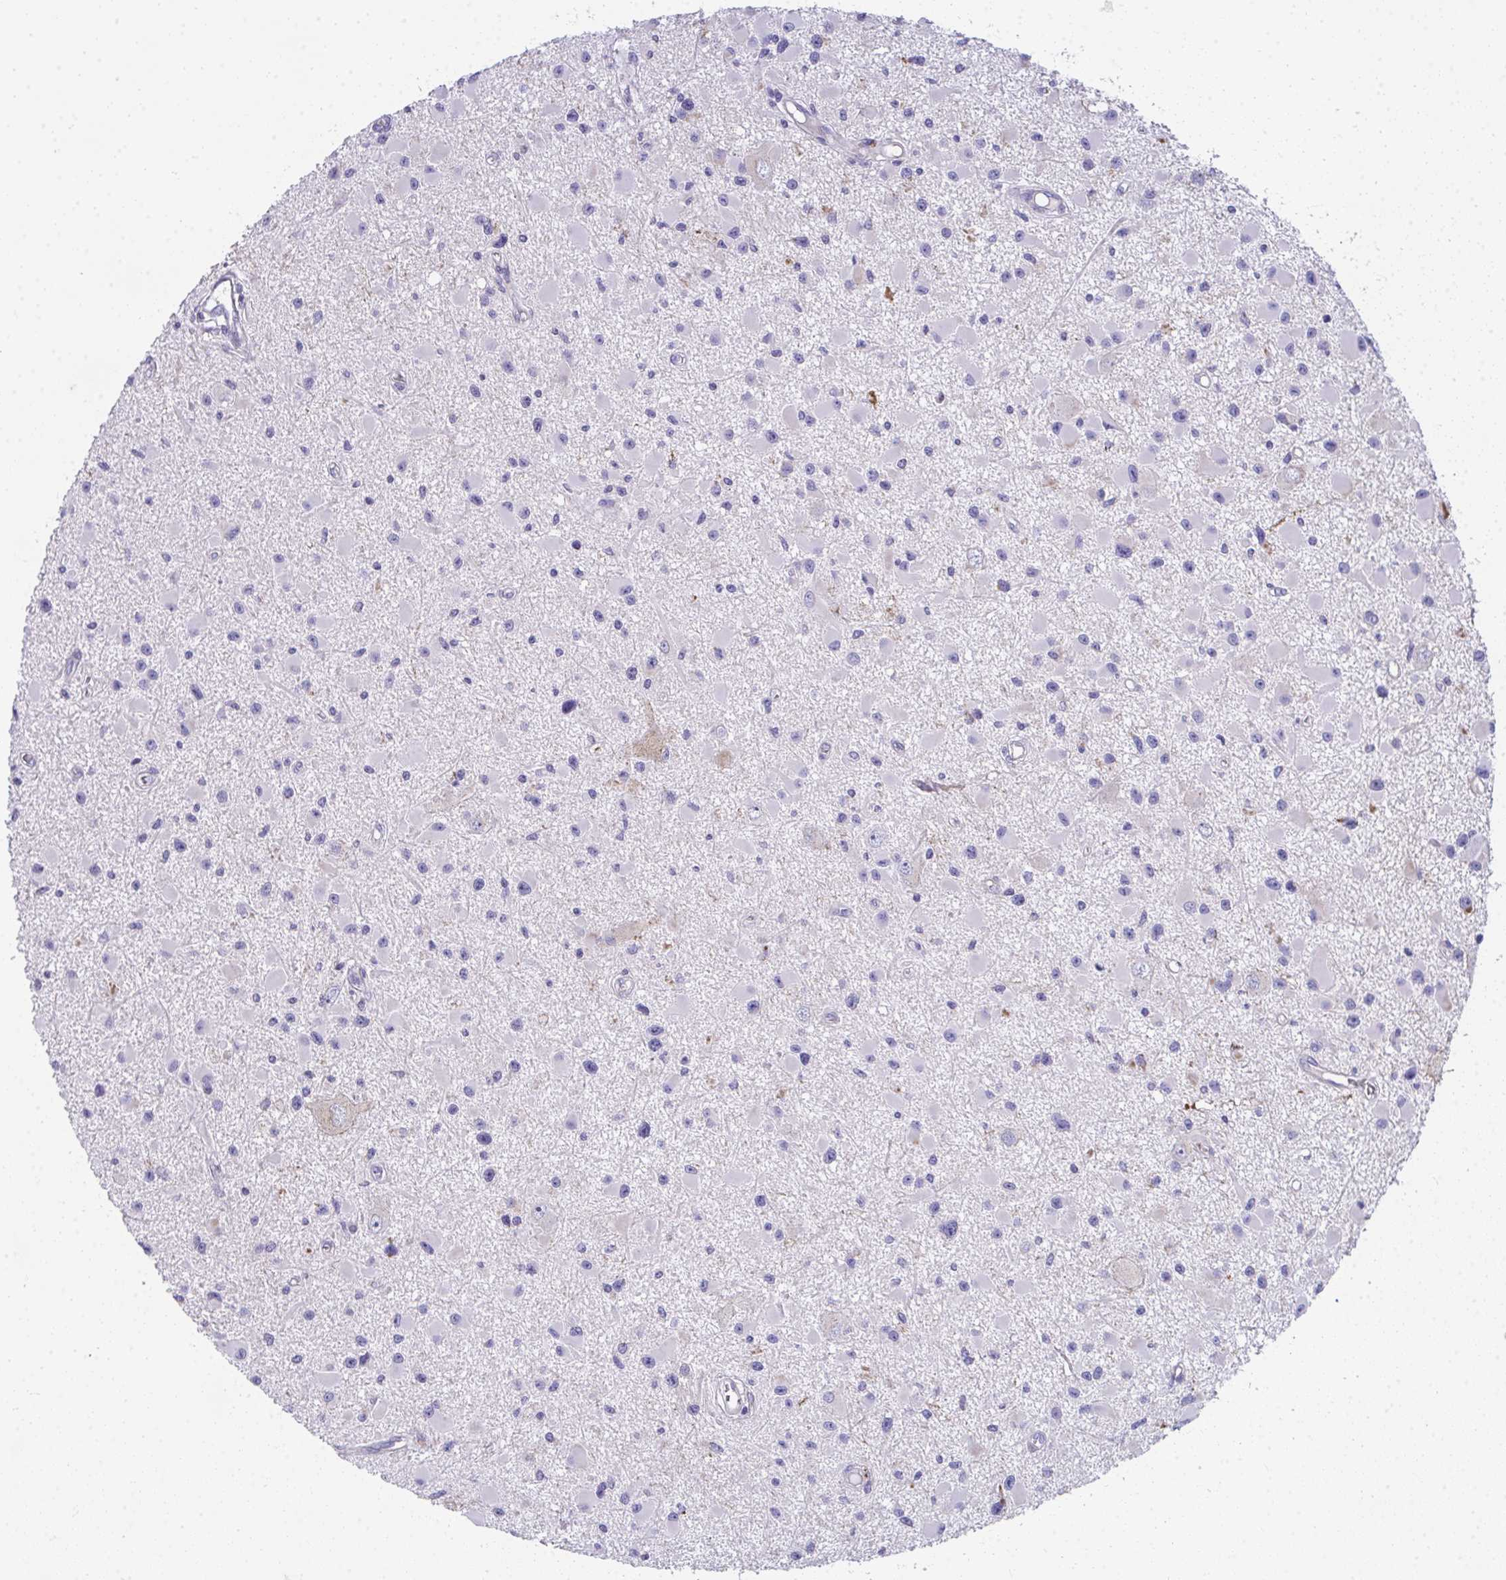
{"staining": {"intensity": "negative", "quantity": "none", "location": "none"}, "tissue": "glioma", "cell_type": "Tumor cells", "image_type": "cancer", "snomed": [{"axis": "morphology", "description": "Glioma, malignant, High grade"}, {"axis": "topography", "description": "Brain"}], "caption": "This histopathology image is of malignant glioma (high-grade) stained with IHC to label a protein in brown with the nuclei are counter-stained blue. There is no staining in tumor cells.", "gene": "COA5", "patient": {"sex": "male", "age": 54}}